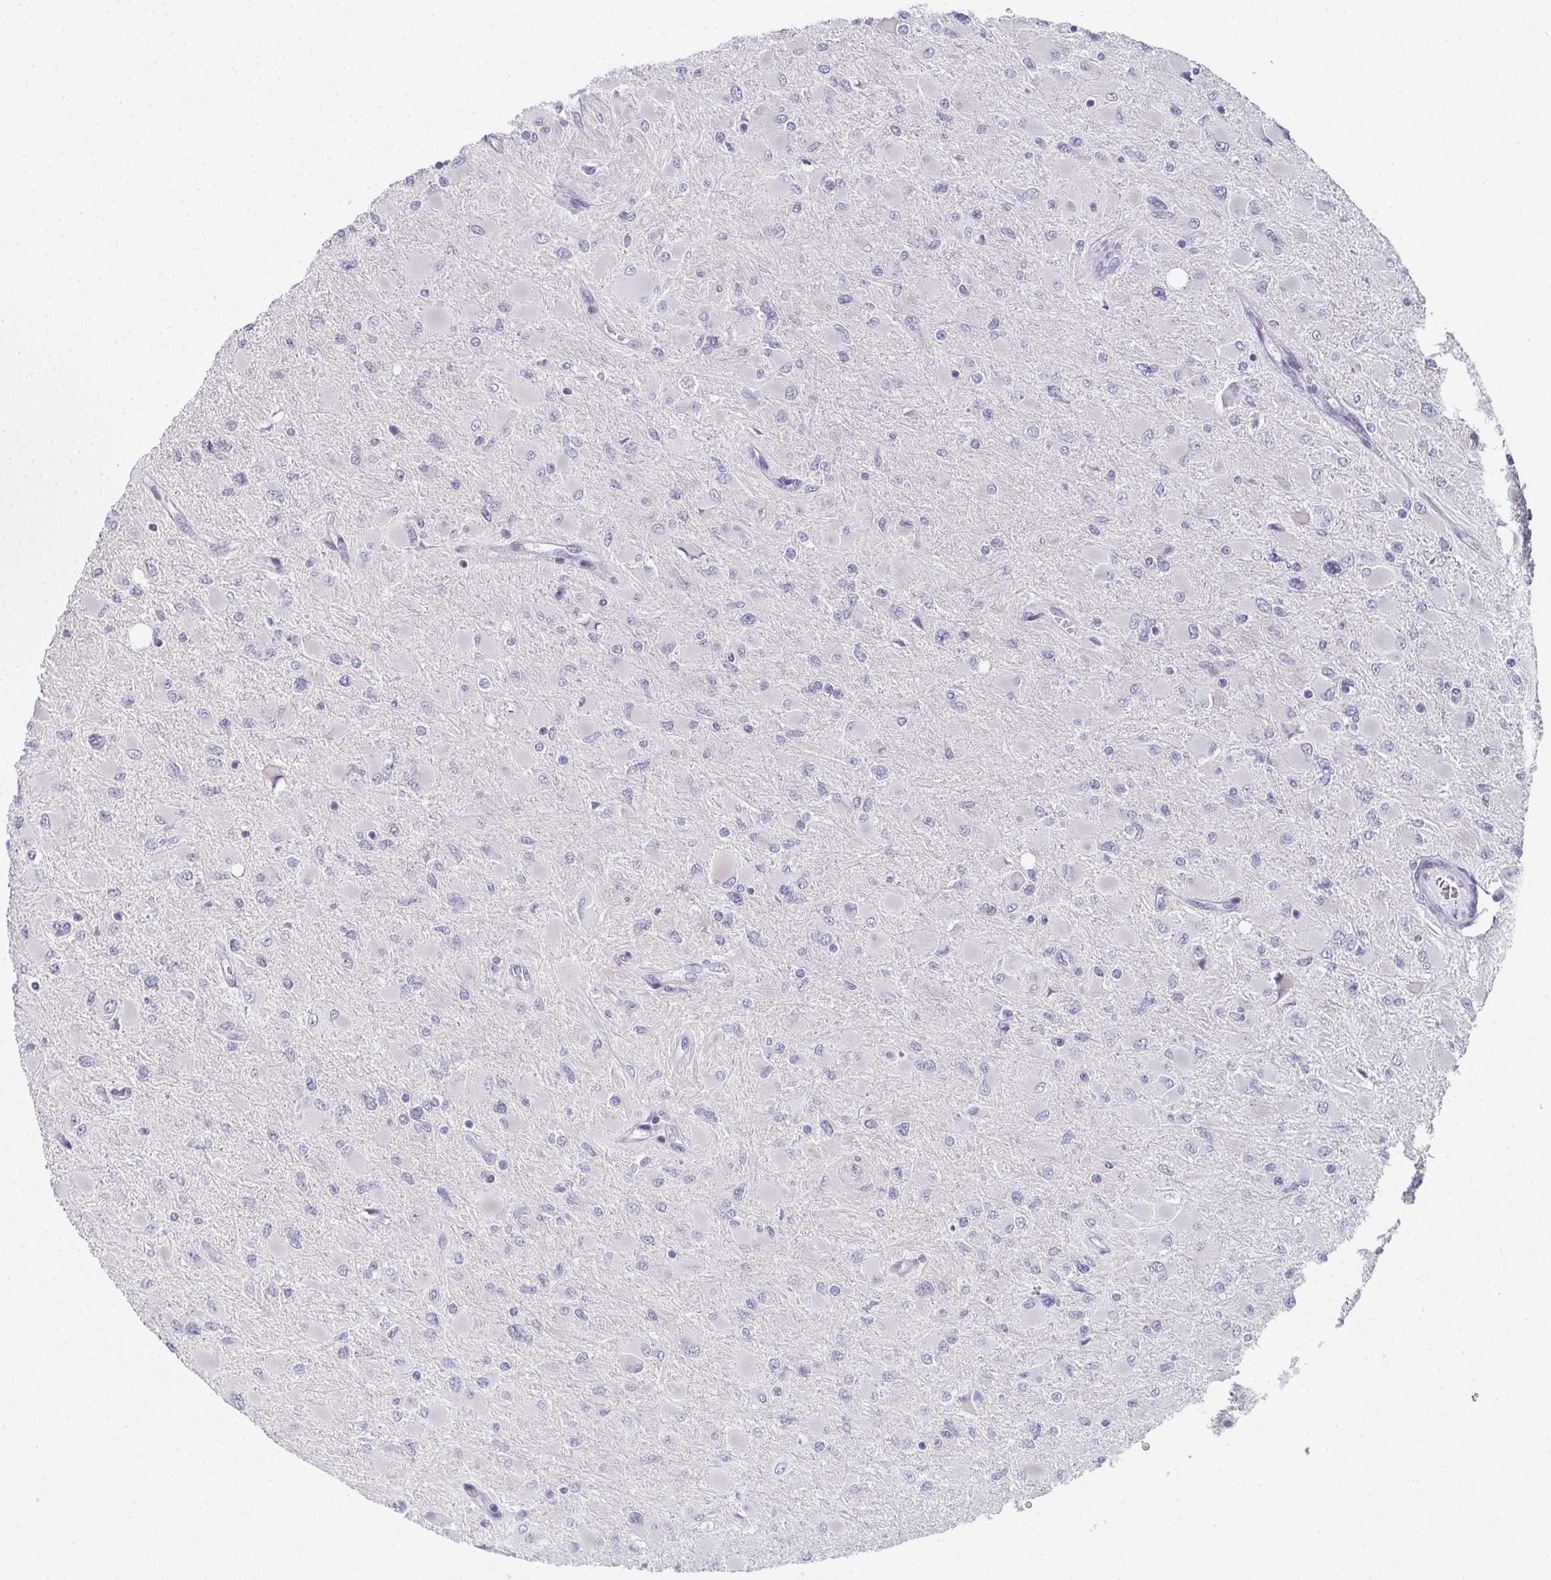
{"staining": {"intensity": "negative", "quantity": "none", "location": "none"}, "tissue": "glioma", "cell_type": "Tumor cells", "image_type": "cancer", "snomed": [{"axis": "morphology", "description": "Glioma, malignant, High grade"}, {"axis": "topography", "description": "Cerebral cortex"}], "caption": "A photomicrograph of glioma stained for a protein displays no brown staining in tumor cells.", "gene": "PYCR3", "patient": {"sex": "female", "age": 36}}